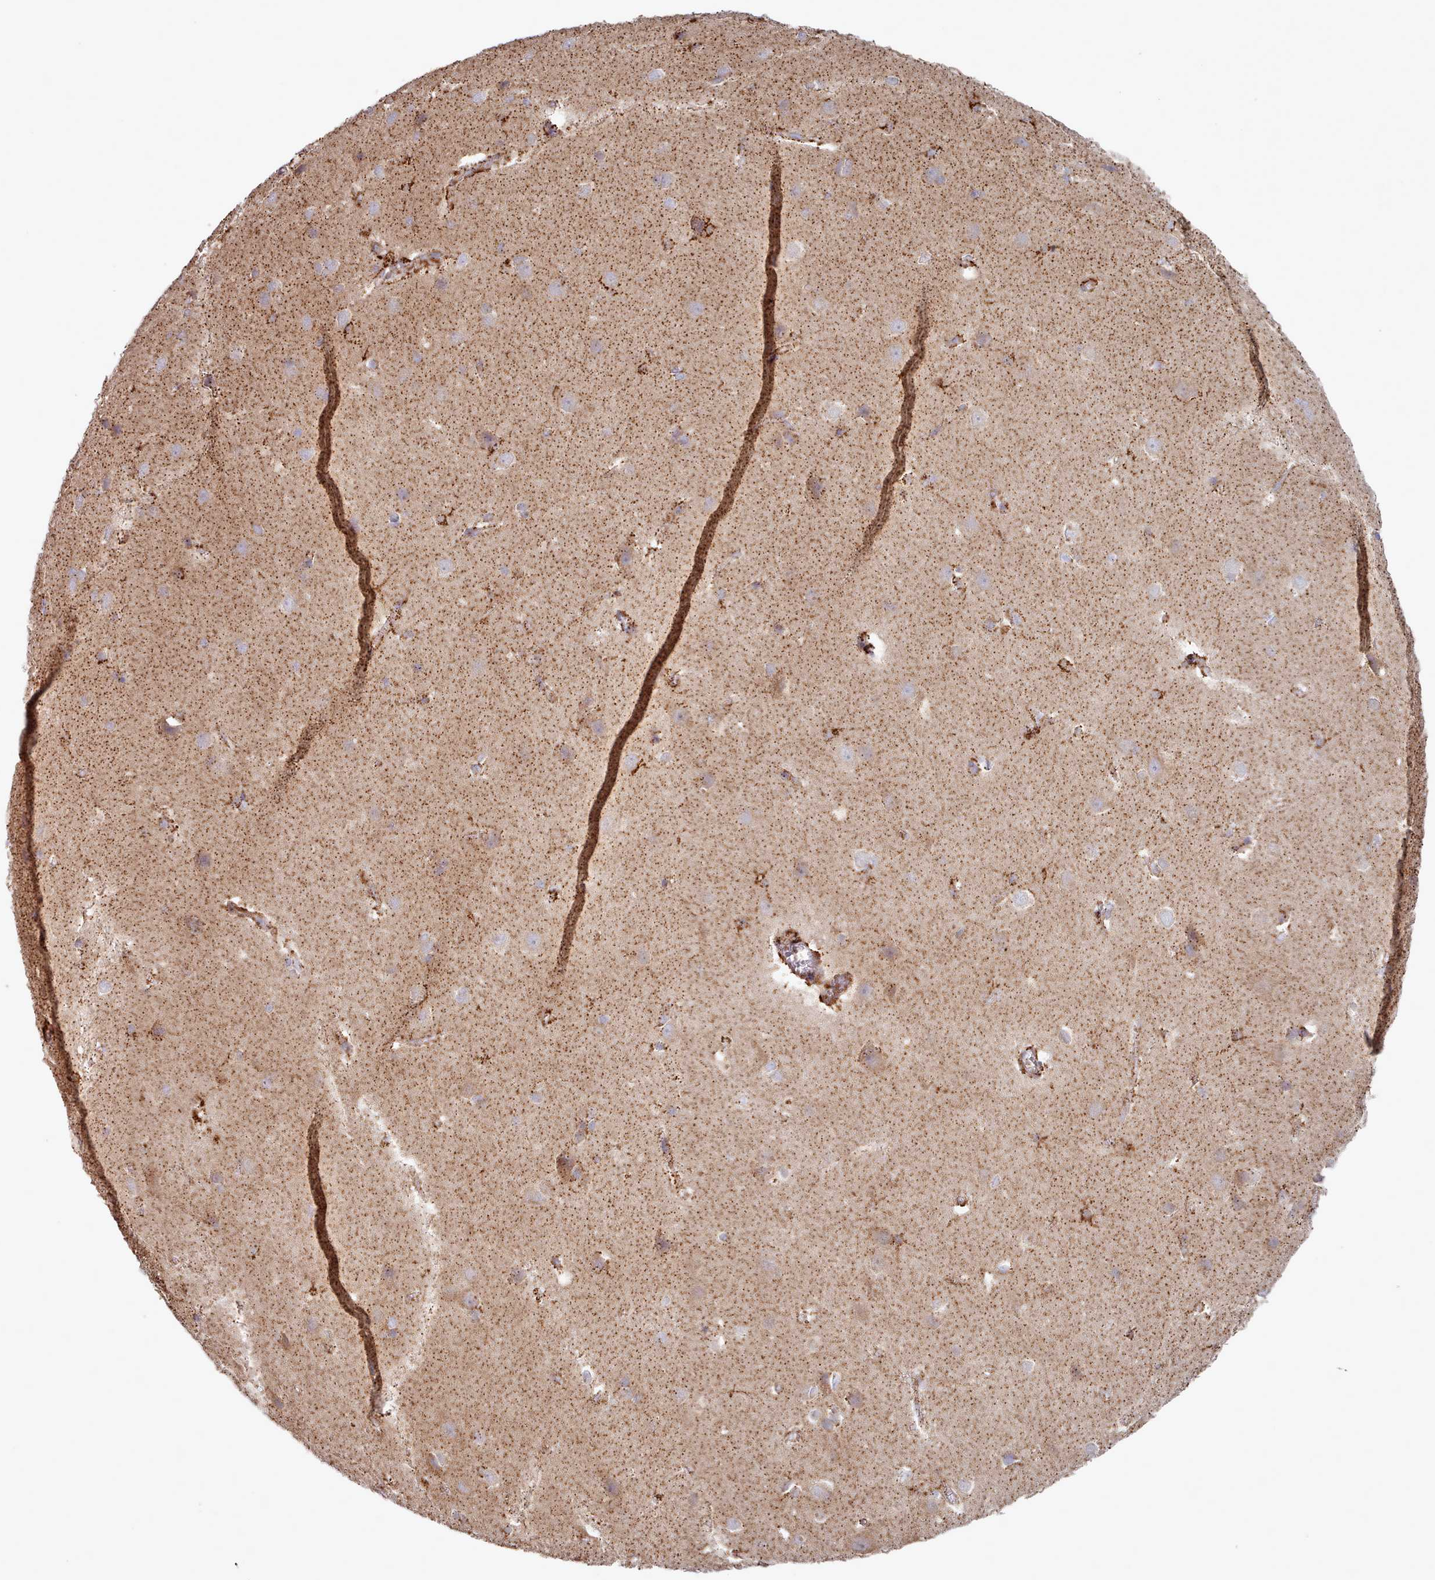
{"staining": {"intensity": "strong", "quantity": ">75%", "location": "cytoplasmic/membranous"}, "tissue": "cerebral cortex", "cell_type": "Endothelial cells", "image_type": "normal", "snomed": [{"axis": "morphology", "description": "Normal tissue, NOS"}, {"axis": "topography", "description": "Cerebral cortex"}], "caption": "Endothelial cells demonstrate strong cytoplasmic/membranous staining in approximately >75% of cells in normal cerebral cortex.", "gene": "HSDL2", "patient": {"sex": "male", "age": 37}}